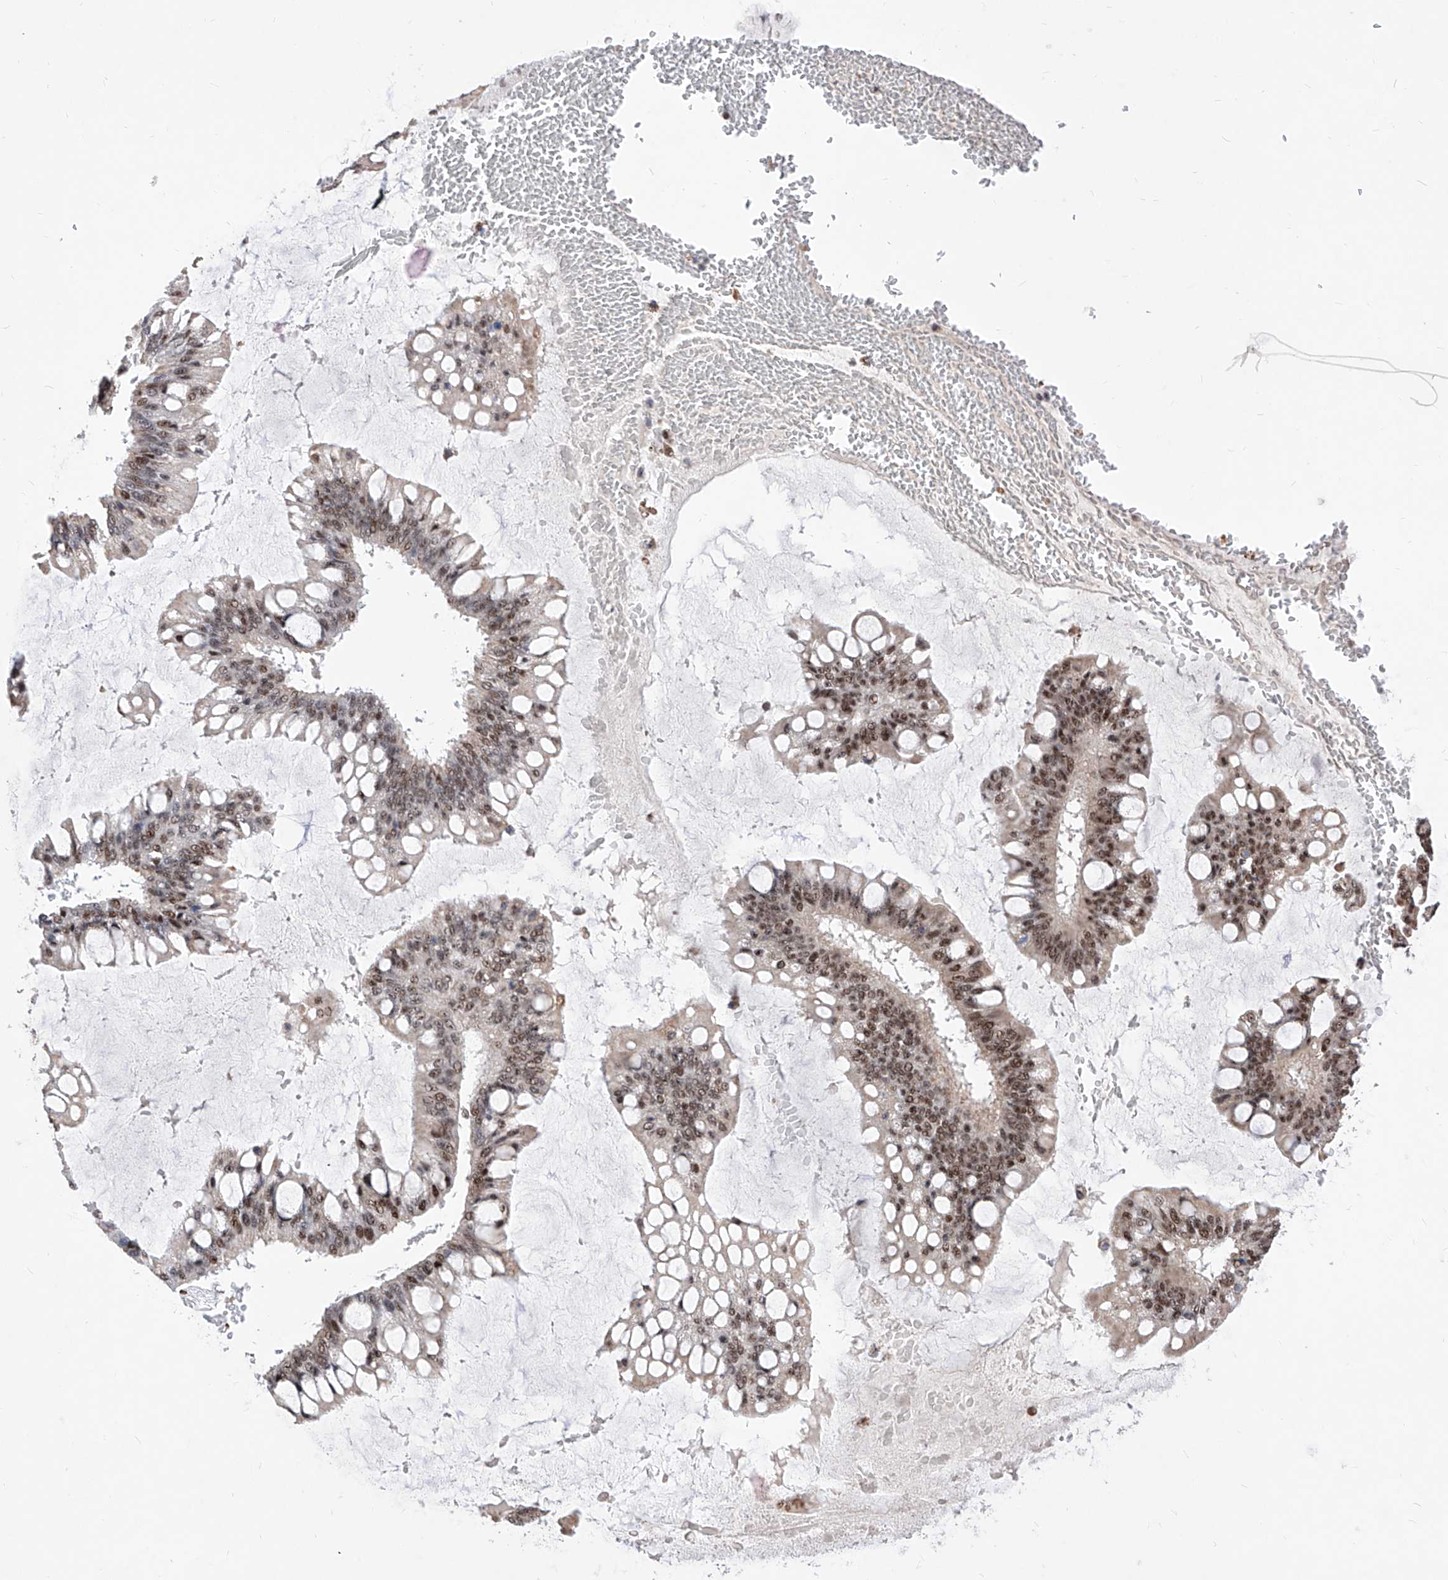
{"staining": {"intensity": "moderate", "quantity": ">75%", "location": "nuclear"}, "tissue": "ovarian cancer", "cell_type": "Tumor cells", "image_type": "cancer", "snomed": [{"axis": "morphology", "description": "Cystadenocarcinoma, mucinous, NOS"}, {"axis": "topography", "description": "Ovary"}], "caption": "Immunohistochemical staining of human mucinous cystadenocarcinoma (ovarian) reveals medium levels of moderate nuclear protein staining in about >75% of tumor cells. (brown staining indicates protein expression, while blue staining denotes nuclei).", "gene": "PHF5A", "patient": {"sex": "female", "age": 73}}